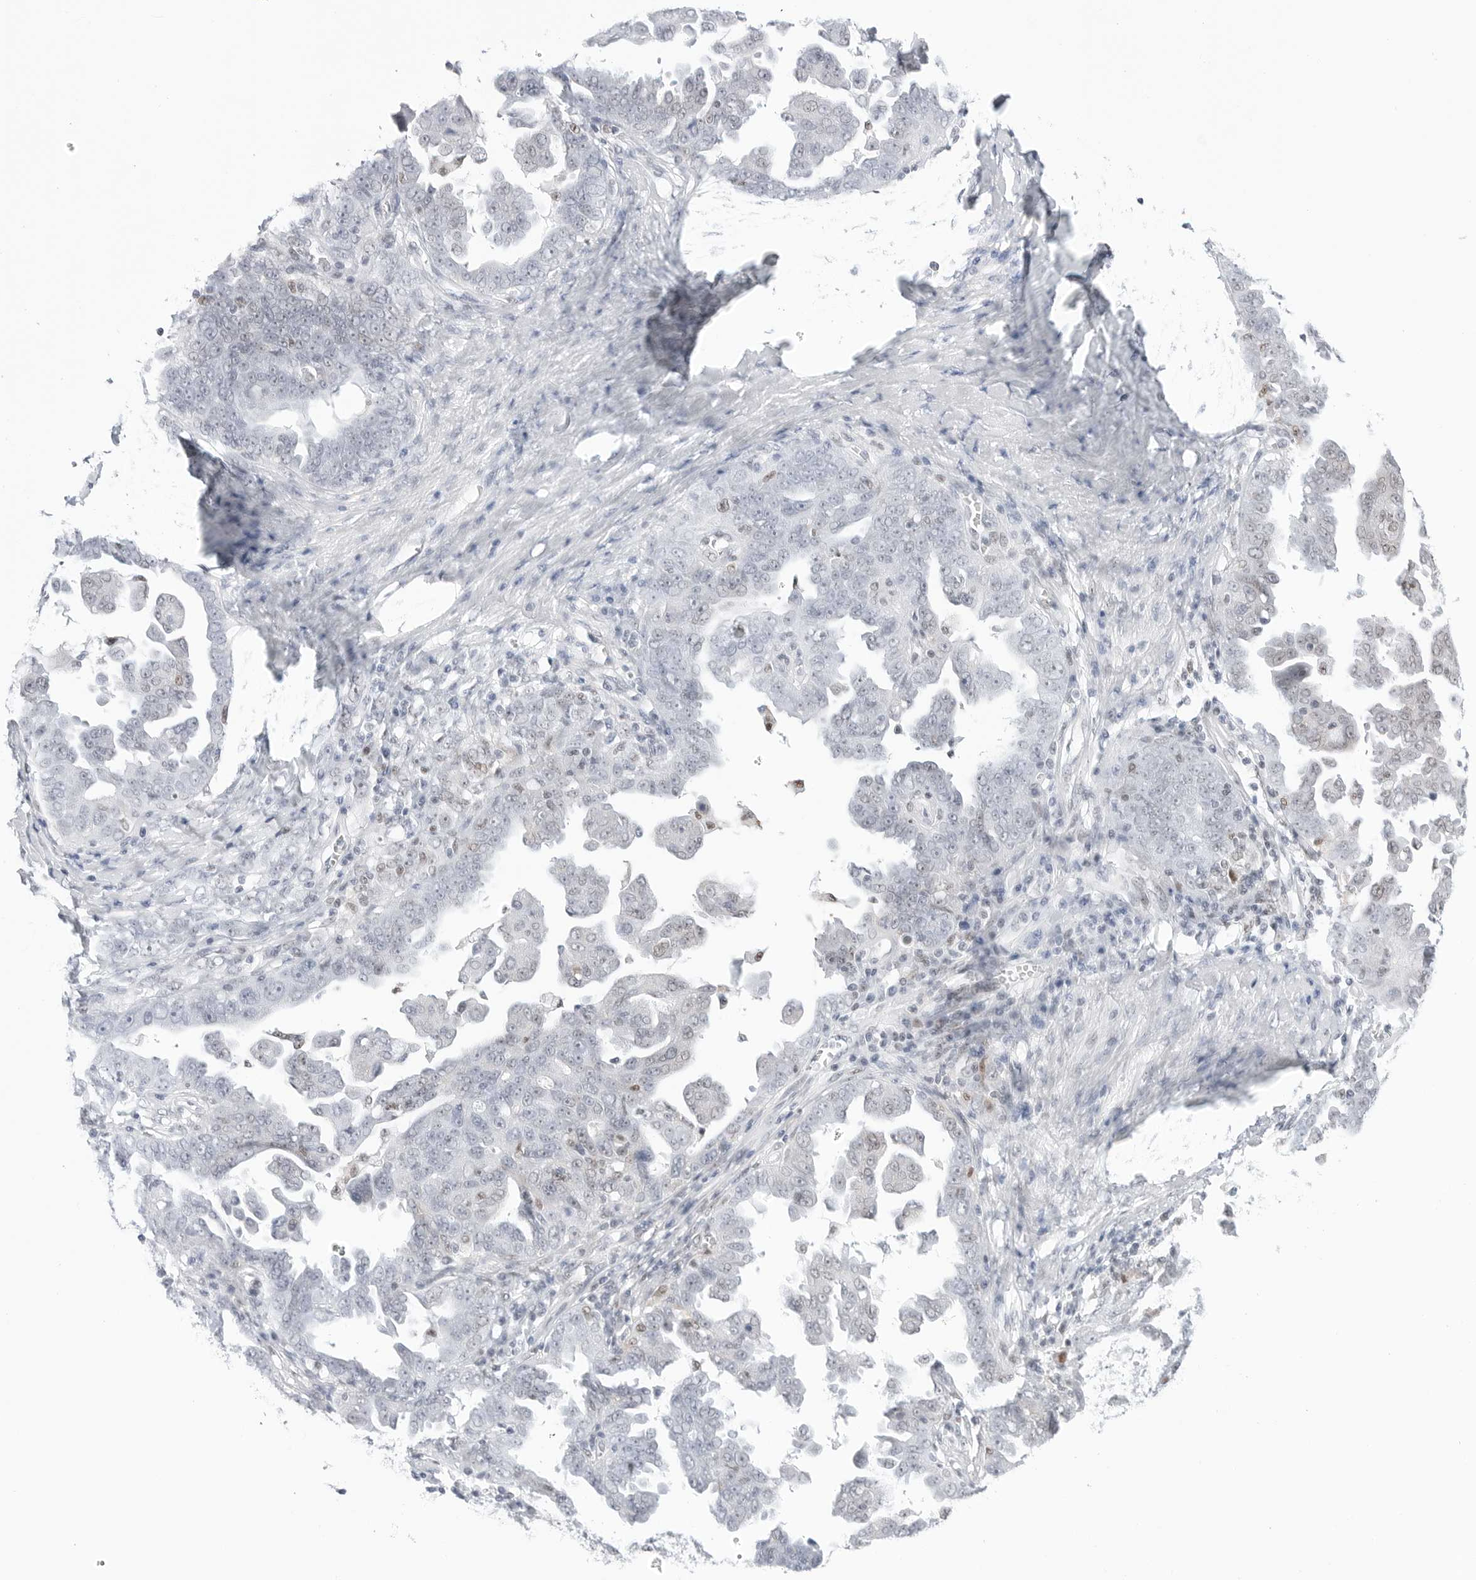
{"staining": {"intensity": "negative", "quantity": "none", "location": "none"}, "tissue": "ovarian cancer", "cell_type": "Tumor cells", "image_type": "cancer", "snomed": [{"axis": "morphology", "description": "Carcinoma, endometroid"}, {"axis": "topography", "description": "Ovary"}], "caption": "Ovarian cancer was stained to show a protein in brown. There is no significant staining in tumor cells.", "gene": "C1orf162", "patient": {"sex": "female", "age": 62}}